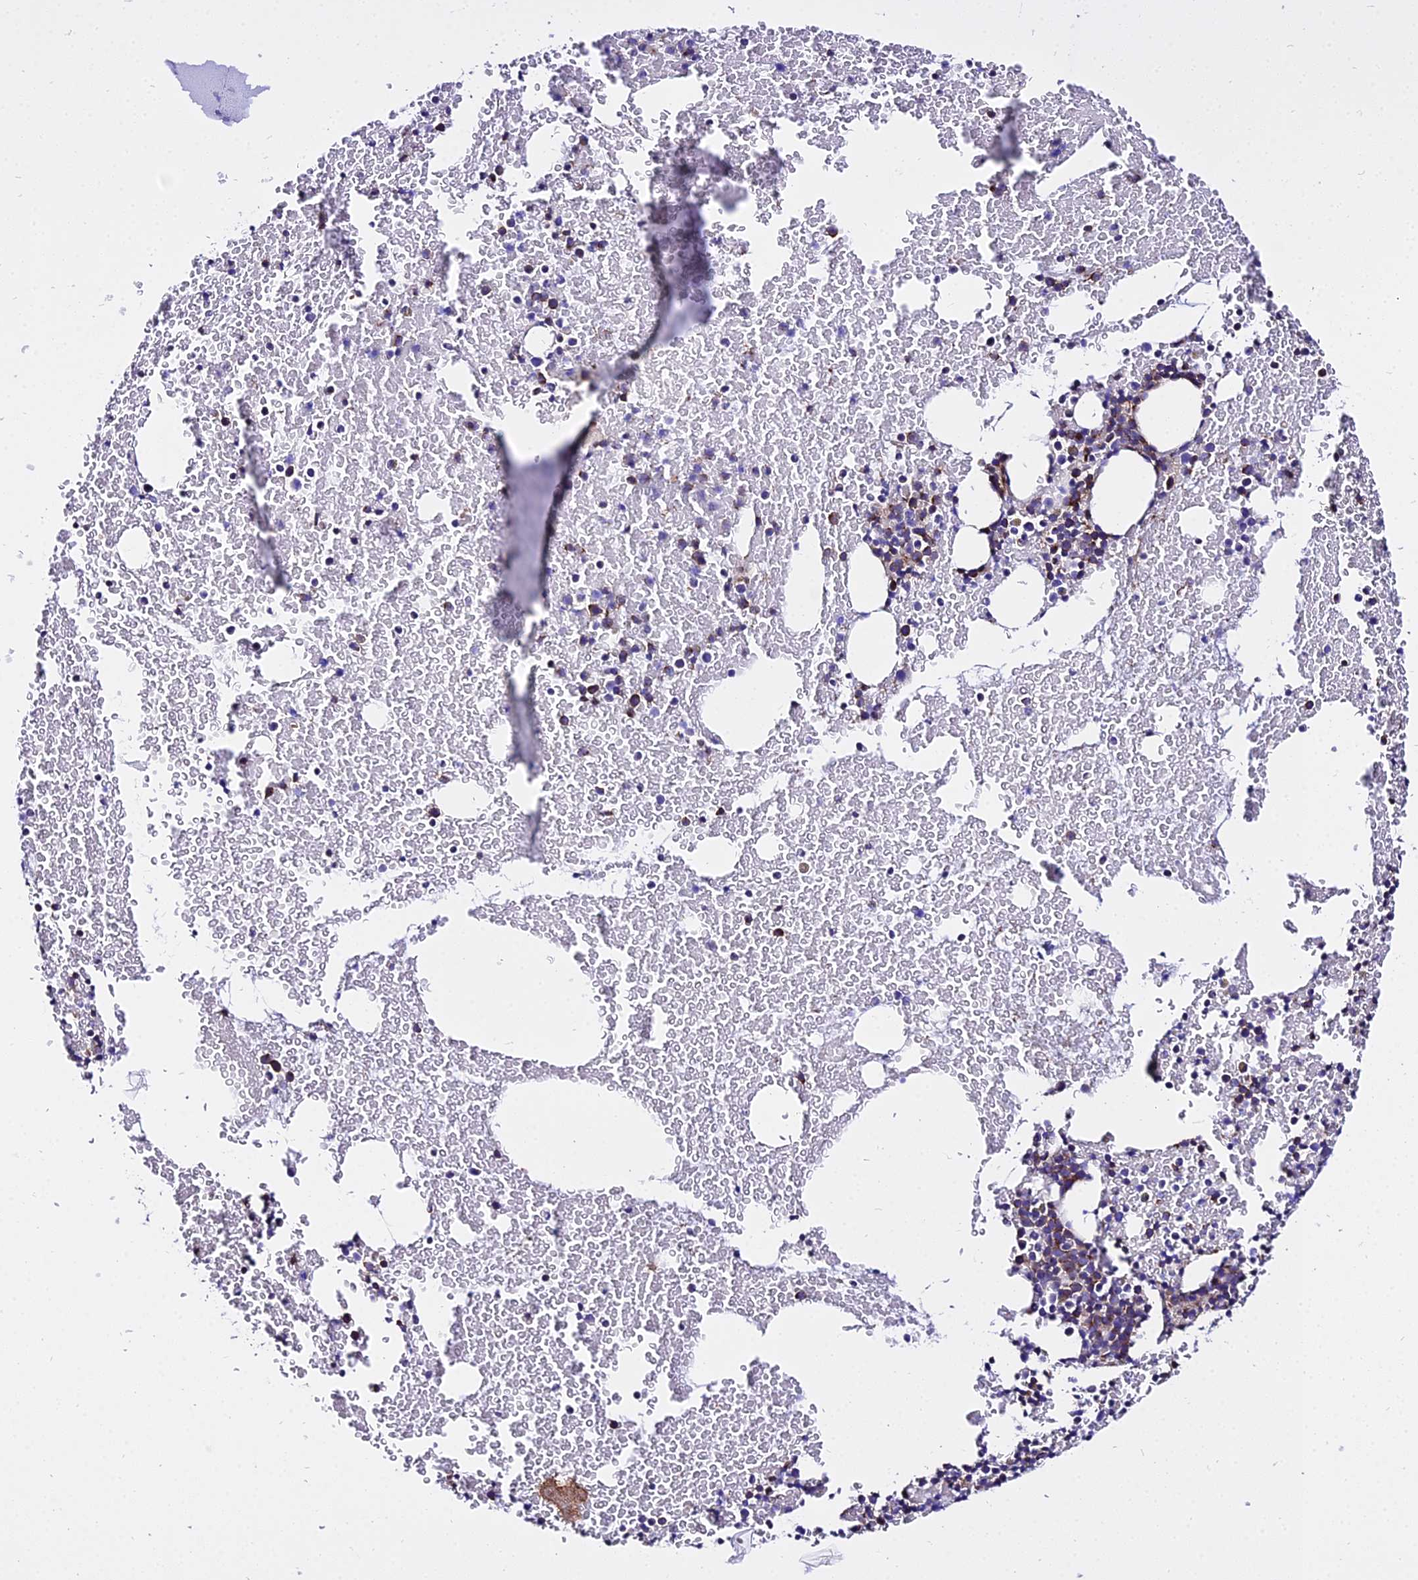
{"staining": {"intensity": "moderate", "quantity": "<25%", "location": "cytoplasmic/membranous"}, "tissue": "bone marrow", "cell_type": "Hematopoietic cells", "image_type": "normal", "snomed": [{"axis": "morphology", "description": "Normal tissue, NOS"}, {"axis": "topography", "description": "Bone marrow"}], "caption": "The histopathology image shows staining of normal bone marrow, revealing moderate cytoplasmic/membranous protein expression (brown color) within hematopoietic cells.", "gene": "TUBA1A", "patient": {"sex": "male", "age": 57}}